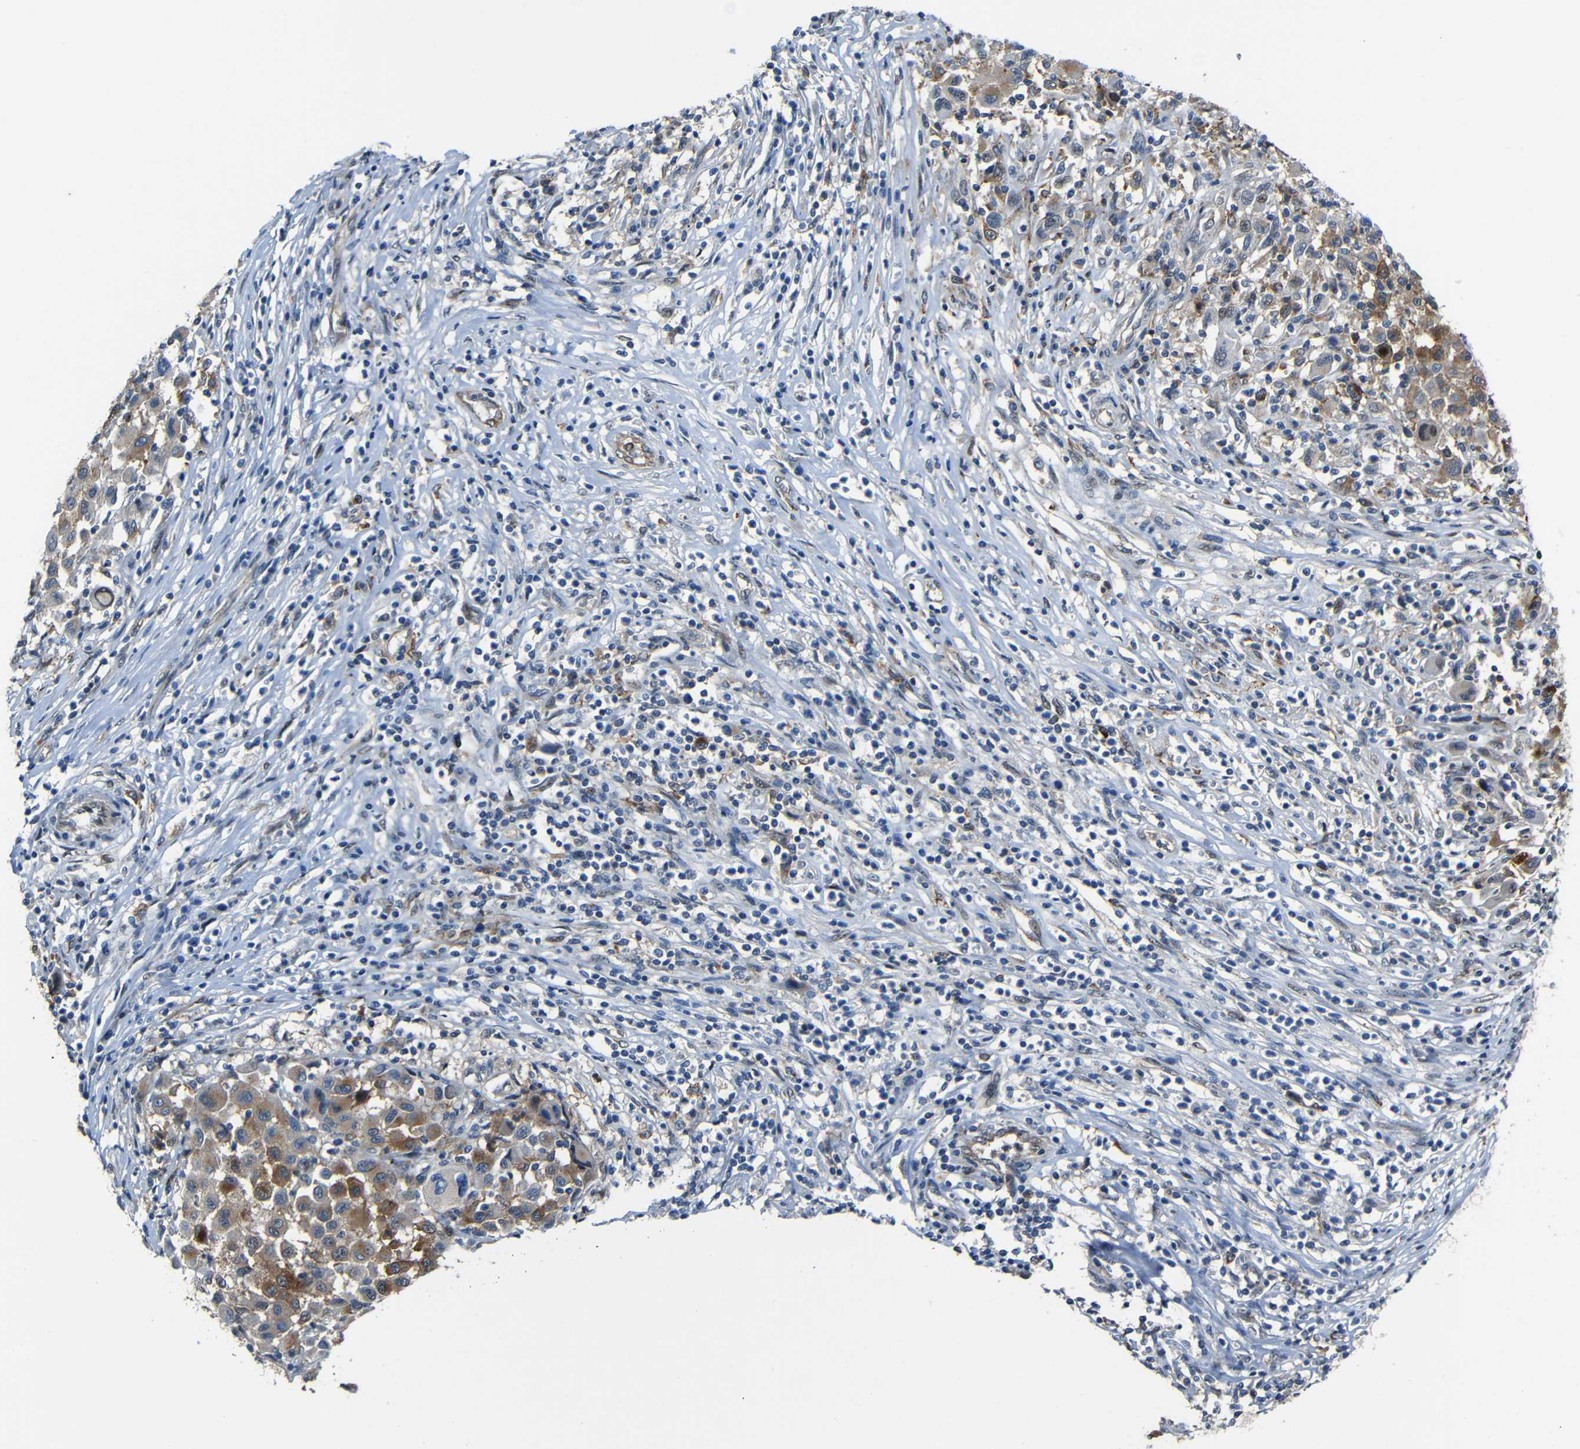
{"staining": {"intensity": "moderate", "quantity": "25%-75%", "location": "cytoplasmic/membranous"}, "tissue": "melanoma", "cell_type": "Tumor cells", "image_type": "cancer", "snomed": [{"axis": "morphology", "description": "Malignant melanoma, Metastatic site"}, {"axis": "topography", "description": "Lymph node"}], "caption": "Immunohistochemical staining of malignant melanoma (metastatic site) reveals medium levels of moderate cytoplasmic/membranous staining in approximately 25%-75% of tumor cells.", "gene": "DNAJC5", "patient": {"sex": "male", "age": 61}}